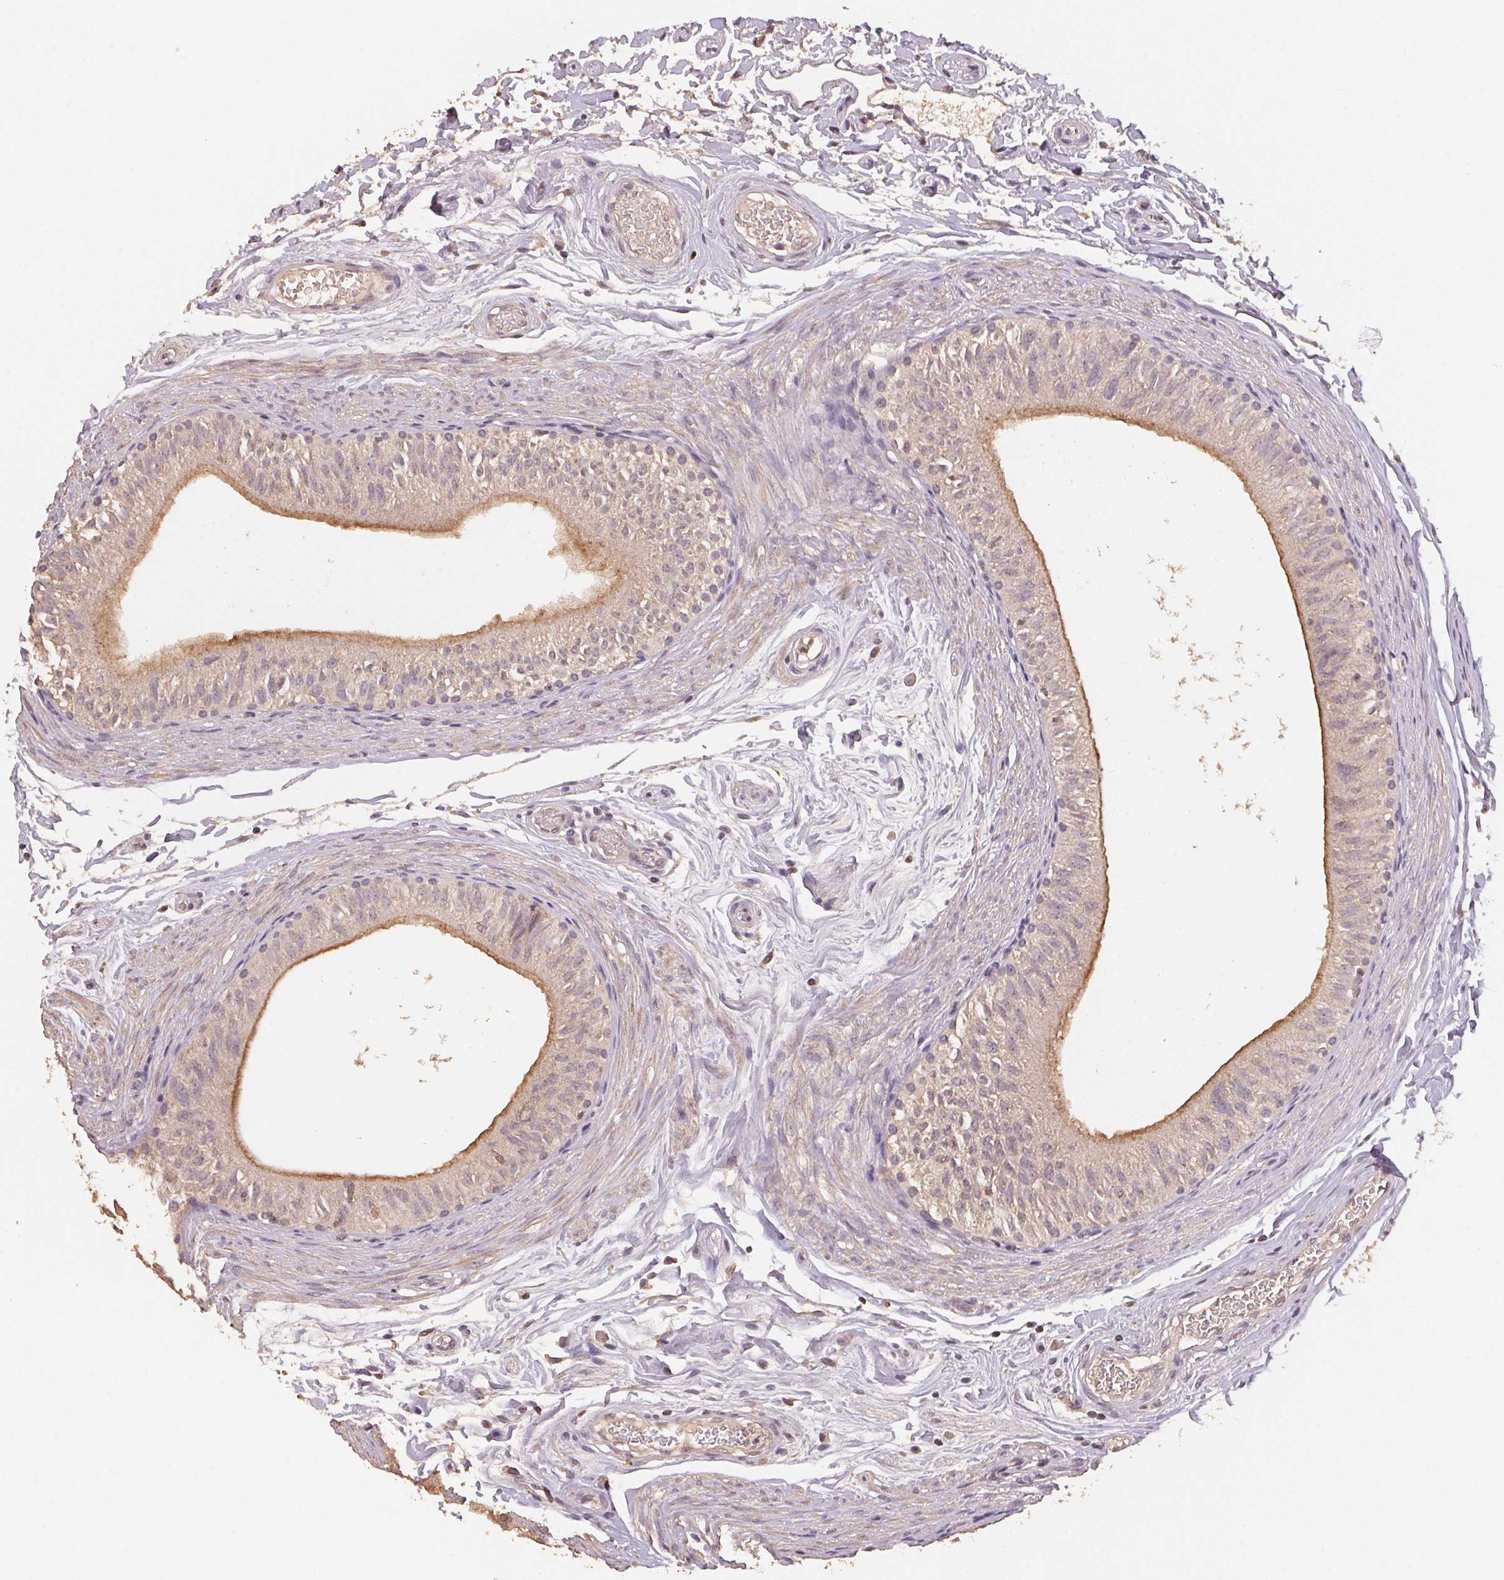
{"staining": {"intensity": "moderate", "quantity": "25%-75%", "location": "cytoplasmic/membranous"}, "tissue": "epididymis", "cell_type": "Glandular cells", "image_type": "normal", "snomed": [{"axis": "morphology", "description": "Normal tissue, NOS"}, {"axis": "topography", "description": "Epididymis"}], "caption": "This photomicrograph exhibits immunohistochemistry (IHC) staining of normal epididymis, with medium moderate cytoplasmic/membranous expression in about 25%-75% of glandular cells.", "gene": "CENPF", "patient": {"sex": "male", "age": 36}}